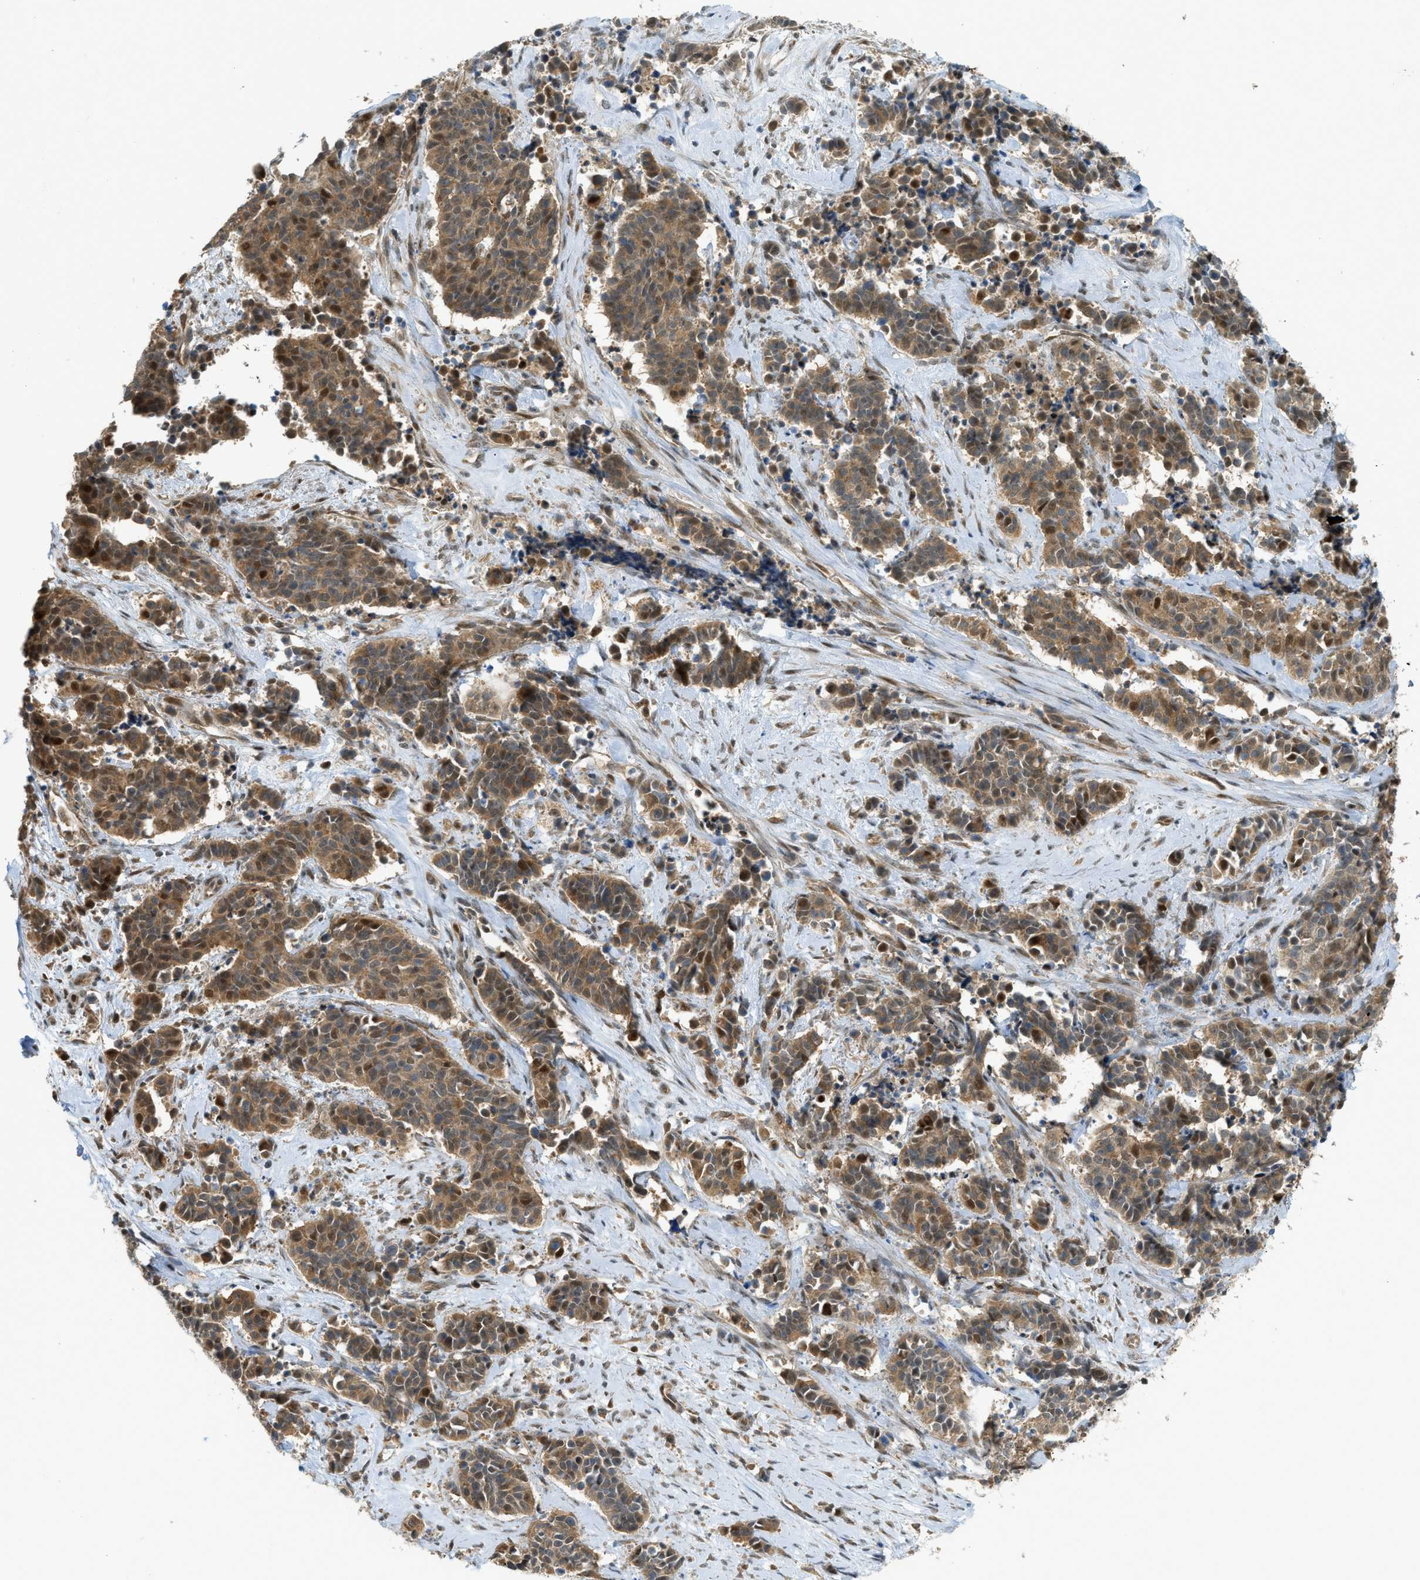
{"staining": {"intensity": "moderate", "quantity": ">75%", "location": "cytoplasmic/membranous,nuclear"}, "tissue": "cervical cancer", "cell_type": "Tumor cells", "image_type": "cancer", "snomed": [{"axis": "morphology", "description": "Squamous cell carcinoma, NOS"}, {"axis": "topography", "description": "Cervix"}], "caption": "Tumor cells demonstrate medium levels of moderate cytoplasmic/membranous and nuclear expression in about >75% of cells in cervical cancer.", "gene": "CCDC186", "patient": {"sex": "female", "age": 35}}